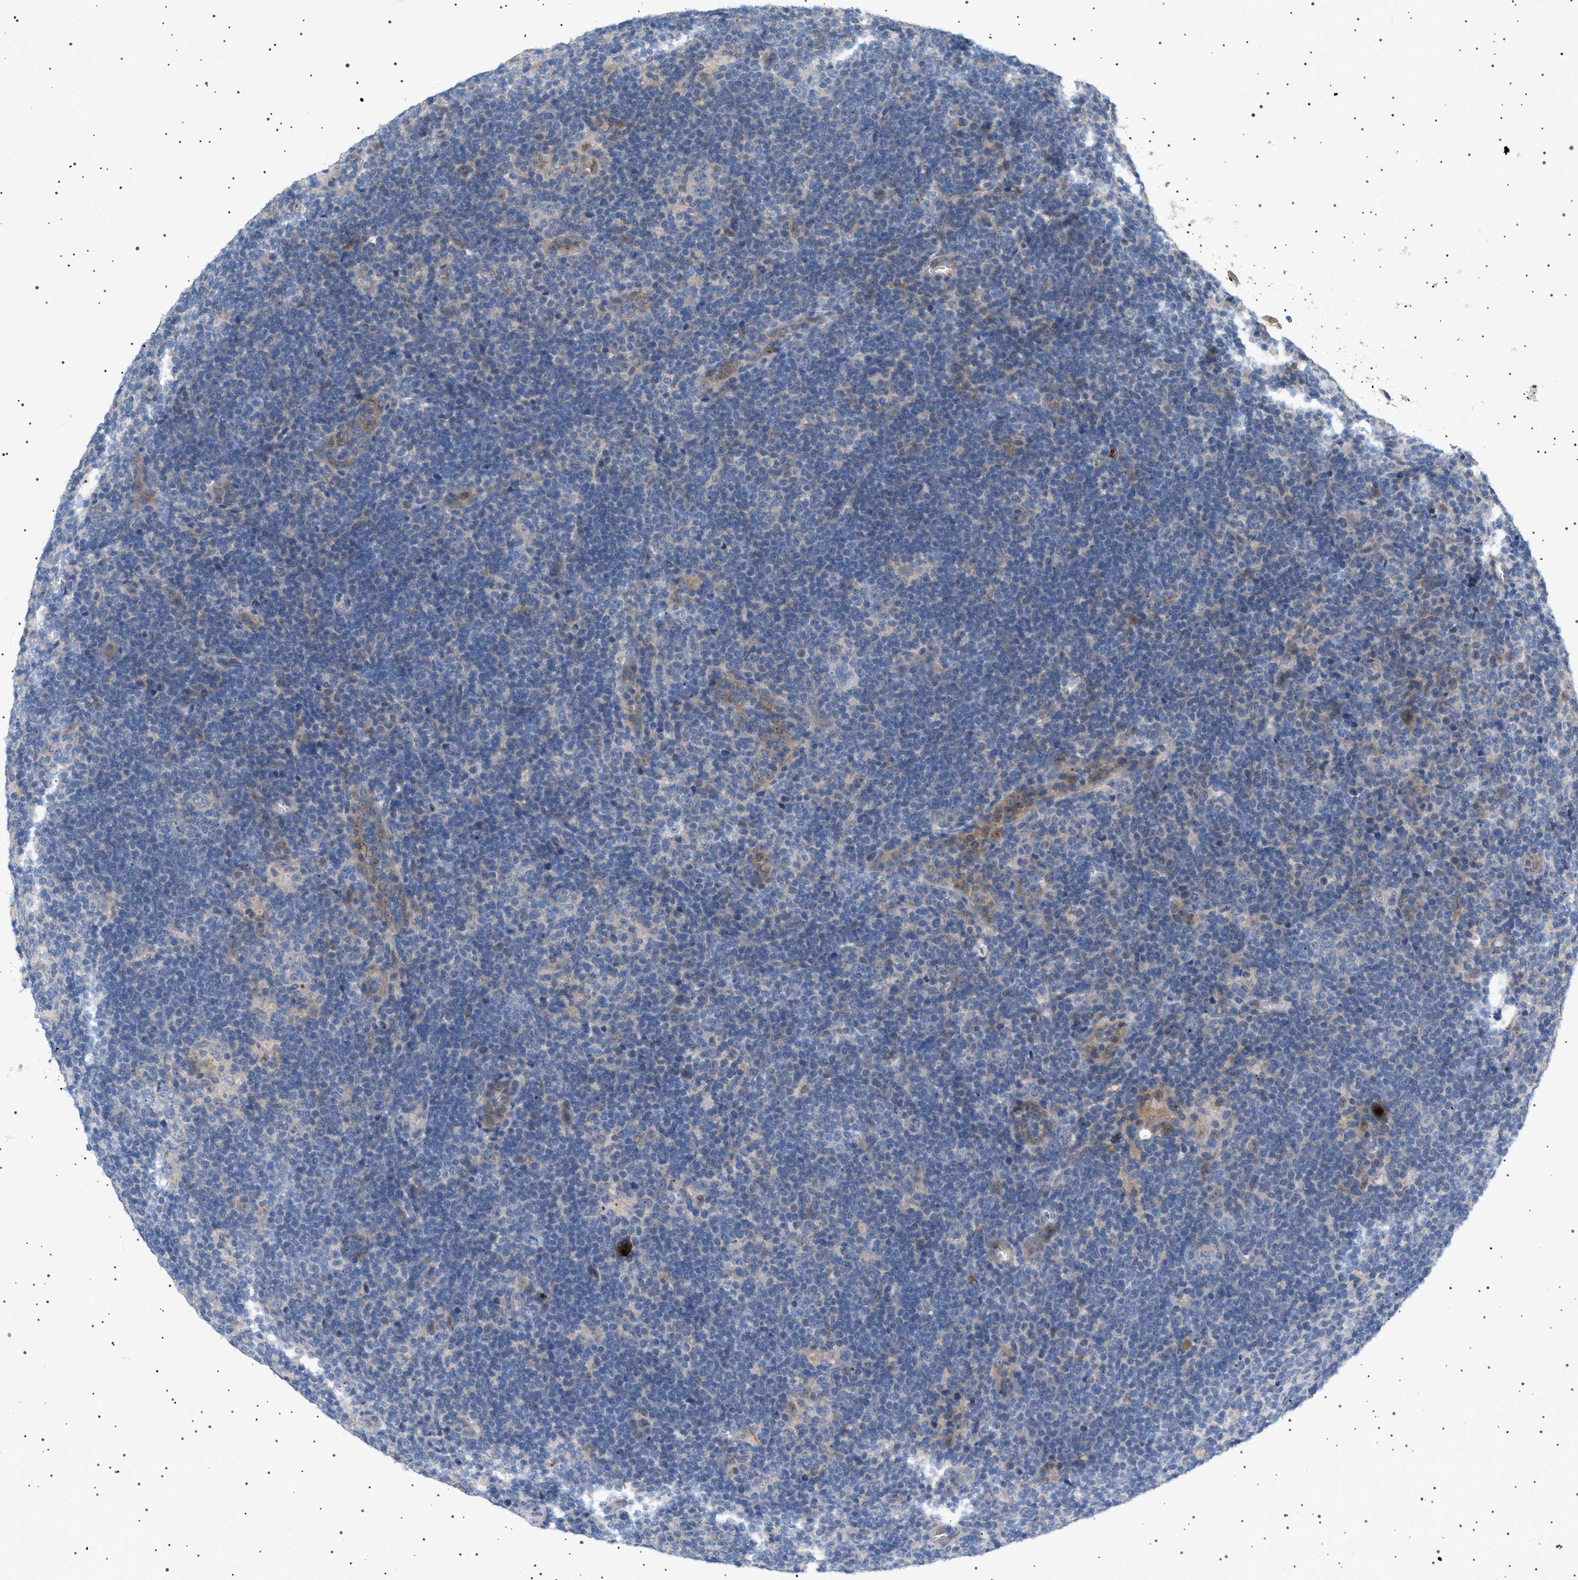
{"staining": {"intensity": "negative", "quantity": "none", "location": "none"}, "tissue": "lymphoma", "cell_type": "Tumor cells", "image_type": "cancer", "snomed": [{"axis": "morphology", "description": "Hodgkin's disease, NOS"}, {"axis": "topography", "description": "Lymph node"}], "caption": "Immunohistochemistry micrograph of human Hodgkin's disease stained for a protein (brown), which displays no expression in tumor cells. The staining is performed using DAB (3,3'-diaminobenzidine) brown chromogen with nuclei counter-stained in using hematoxylin.", "gene": "ADCY10", "patient": {"sex": "female", "age": 57}}